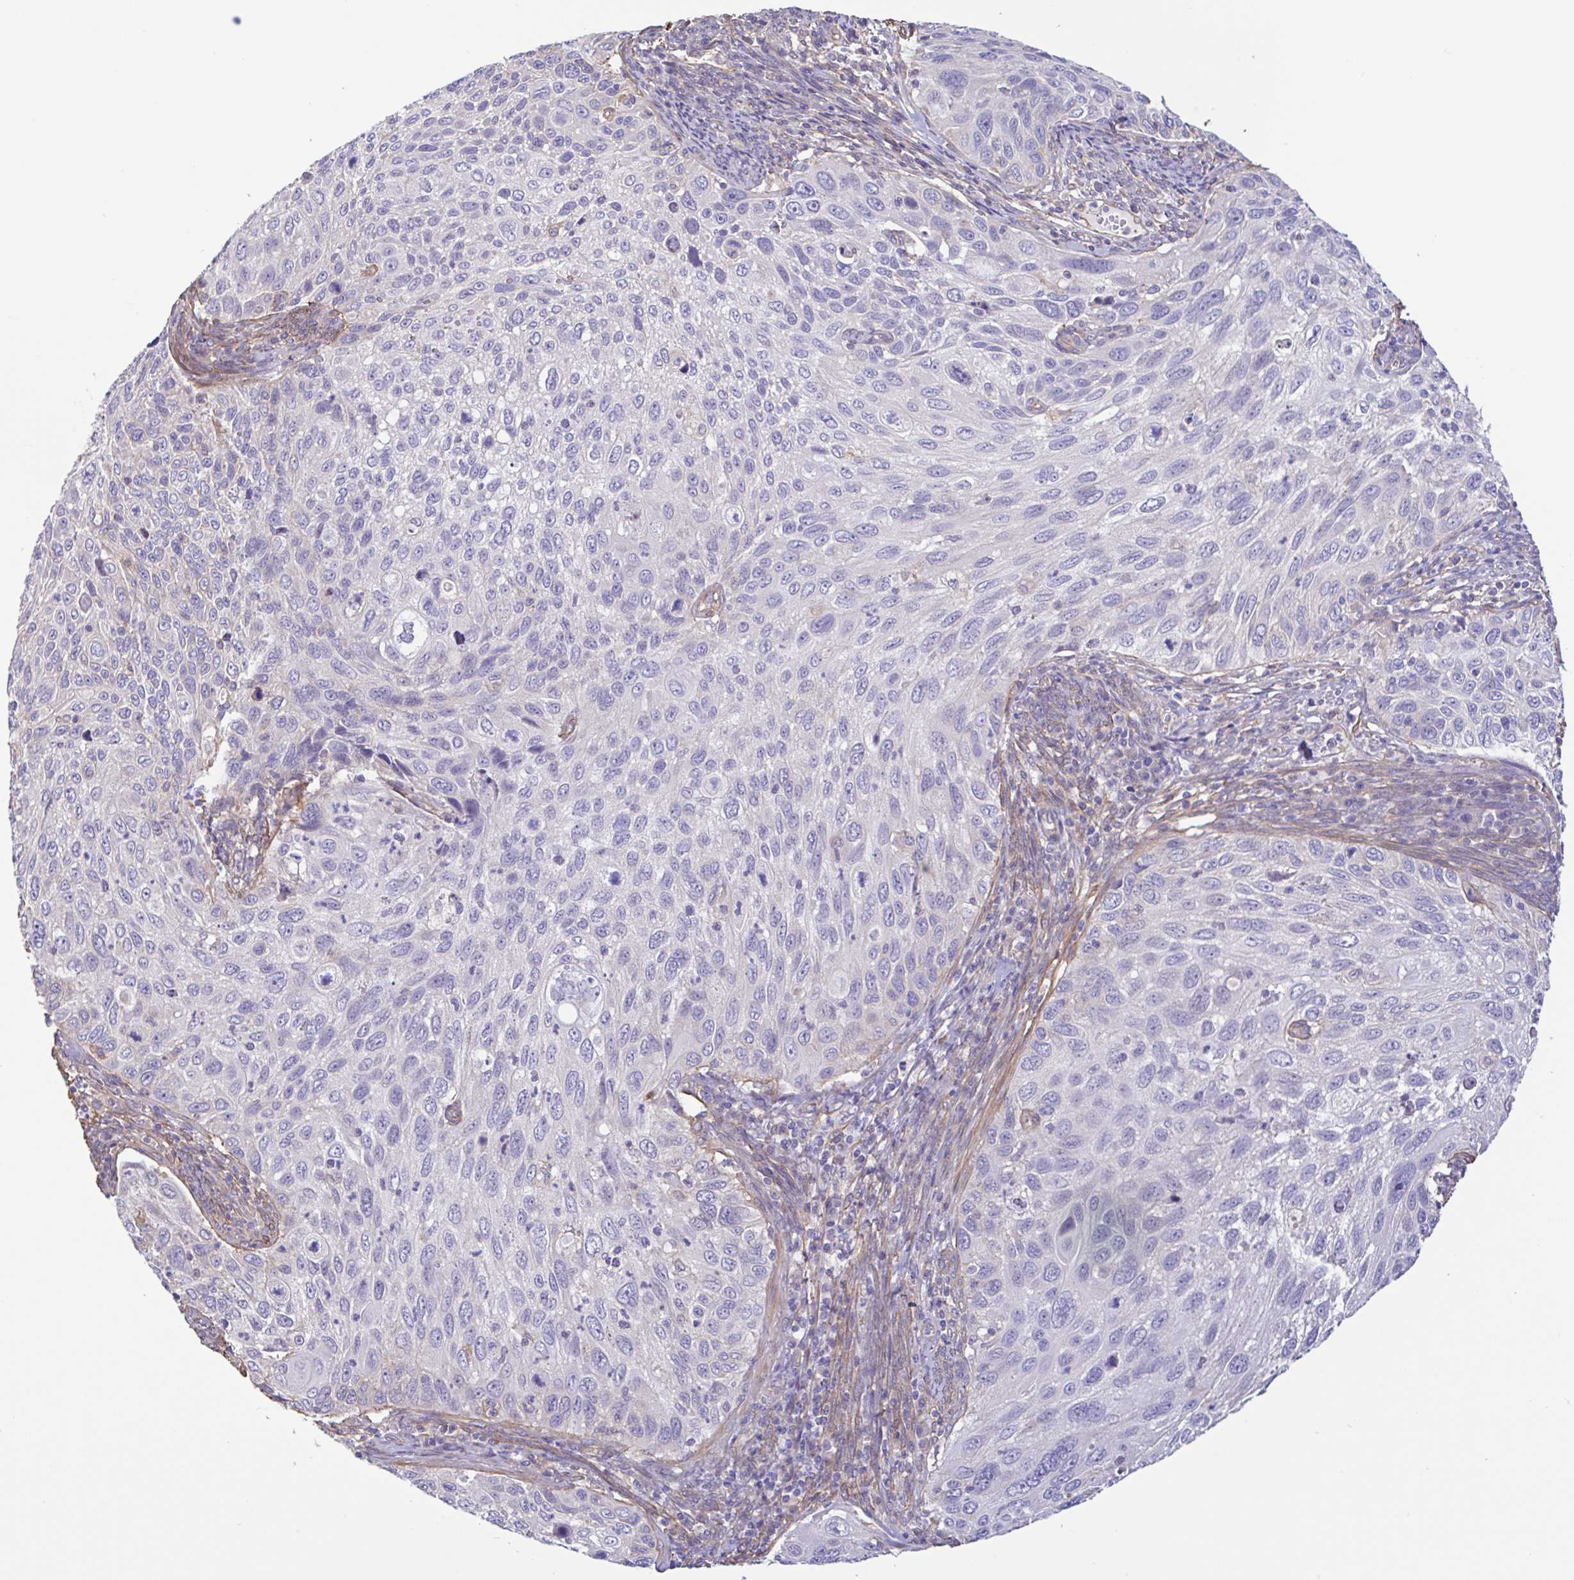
{"staining": {"intensity": "negative", "quantity": "none", "location": "none"}, "tissue": "cervical cancer", "cell_type": "Tumor cells", "image_type": "cancer", "snomed": [{"axis": "morphology", "description": "Squamous cell carcinoma, NOS"}, {"axis": "topography", "description": "Cervix"}], "caption": "Immunohistochemistry (IHC) histopathology image of neoplastic tissue: human cervical cancer (squamous cell carcinoma) stained with DAB (3,3'-diaminobenzidine) demonstrates no significant protein staining in tumor cells.", "gene": "PLCD4", "patient": {"sex": "female", "age": 70}}